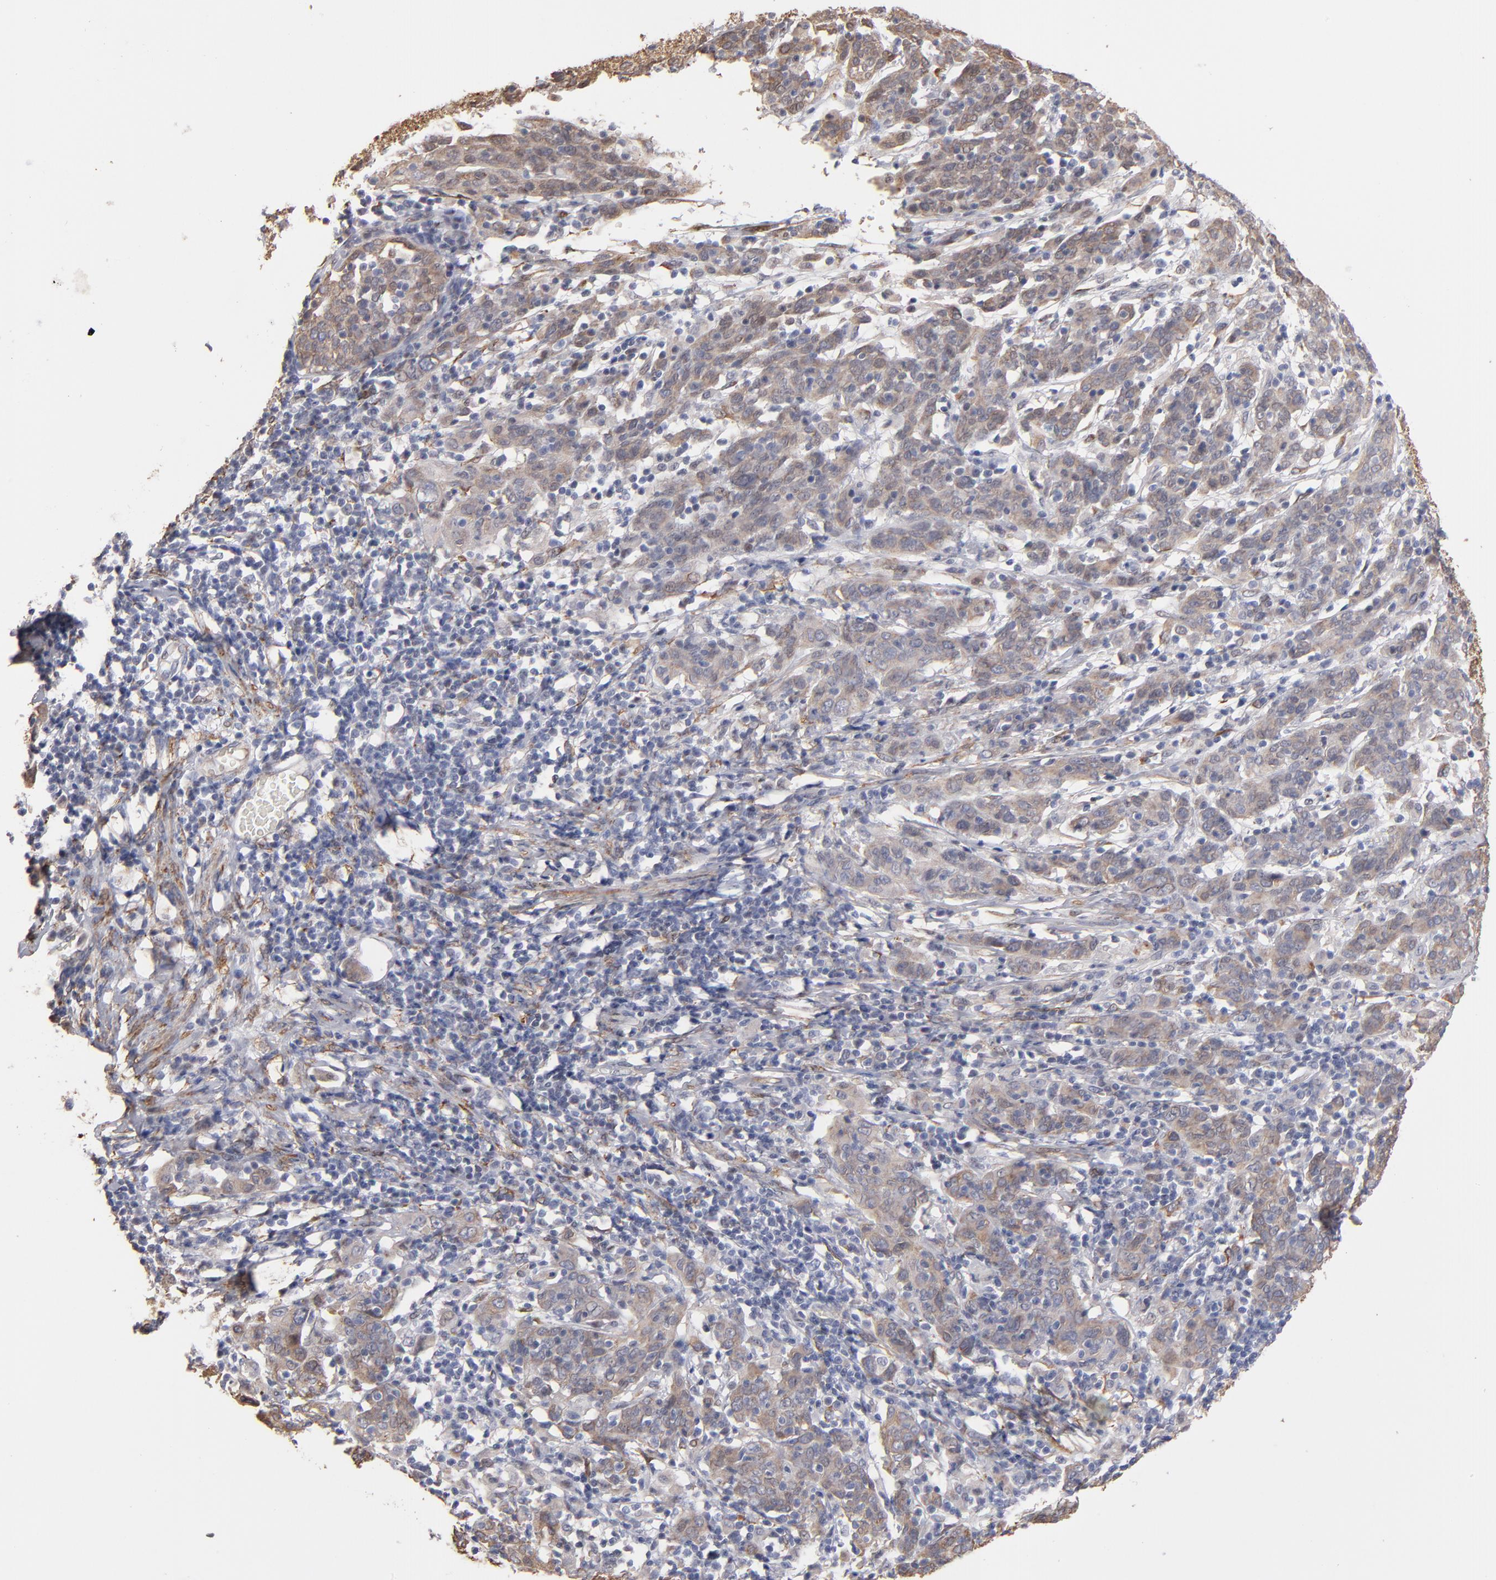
{"staining": {"intensity": "weak", "quantity": ">75%", "location": "cytoplasmic/membranous"}, "tissue": "cervical cancer", "cell_type": "Tumor cells", "image_type": "cancer", "snomed": [{"axis": "morphology", "description": "Normal tissue, NOS"}, {"axis": "morphology", "description": "Squamous cell carcinoma, NOS"}, {"axis": "topography", "description": "Cervix"}], "caption": "Protein expression analysis of cervical cancer demonstrates weak cytoplasmic/membranous positivity in about >75% of tumor cells.", "gene": "PGRMC1", "patient": {"sex": "female", "age": 67}}